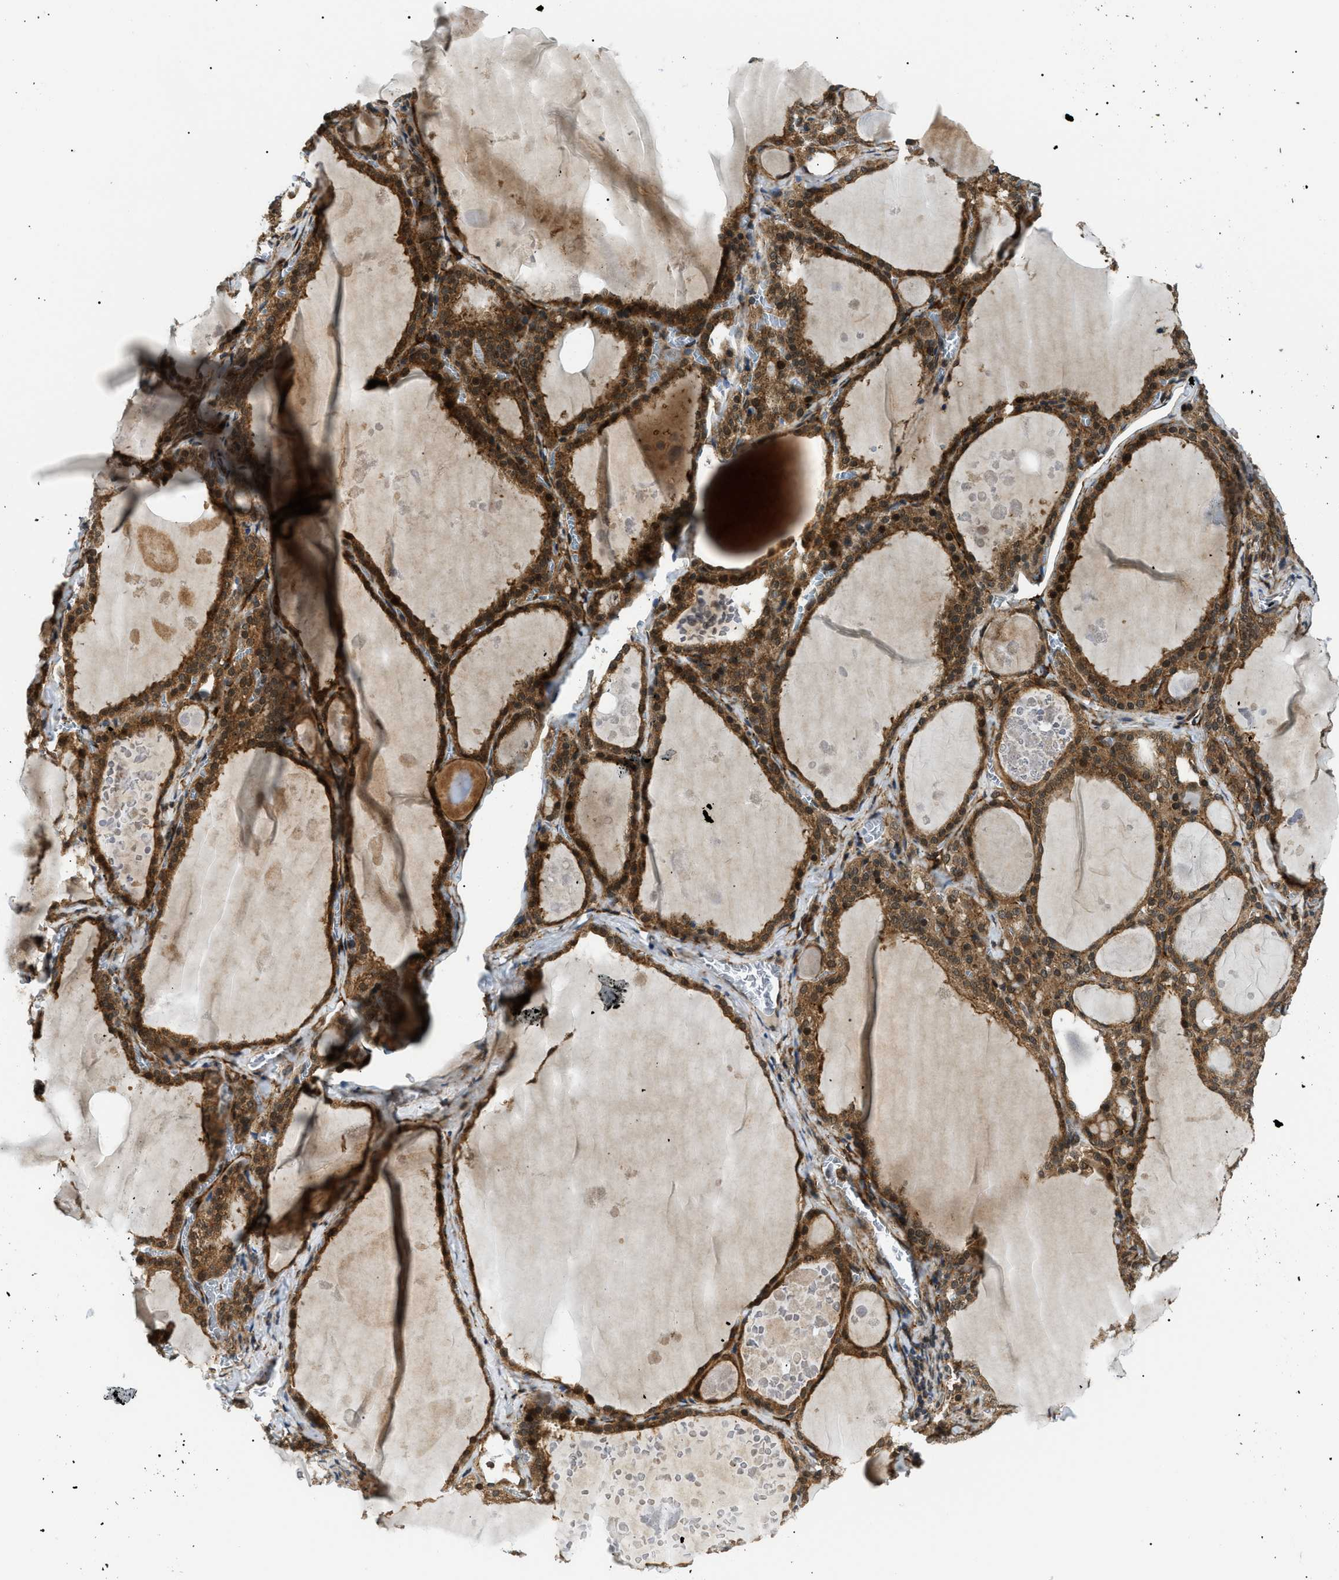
{"staining": {"intensity": "strong", "quantity": ">75%", "location": "cytoplasmic/membranous"}, "tissue": "thyroid gland", "cell_type": "Glandular cells", "image_type": "normal", "snomed": [{"axis": "morphology", "description": "Normal tissue, NOS"}, {"axis": "topography", "description": "Thyroid gland"}], "caption": "Thyroid gland stained with DAB immunohistochemistry demonstrates high levels of strong cytoplasmic/membranous staining in approximately >75% of glandular cells.", "gene": "ATP6AP1", "patient": {"sex": "male", "age": 56}}